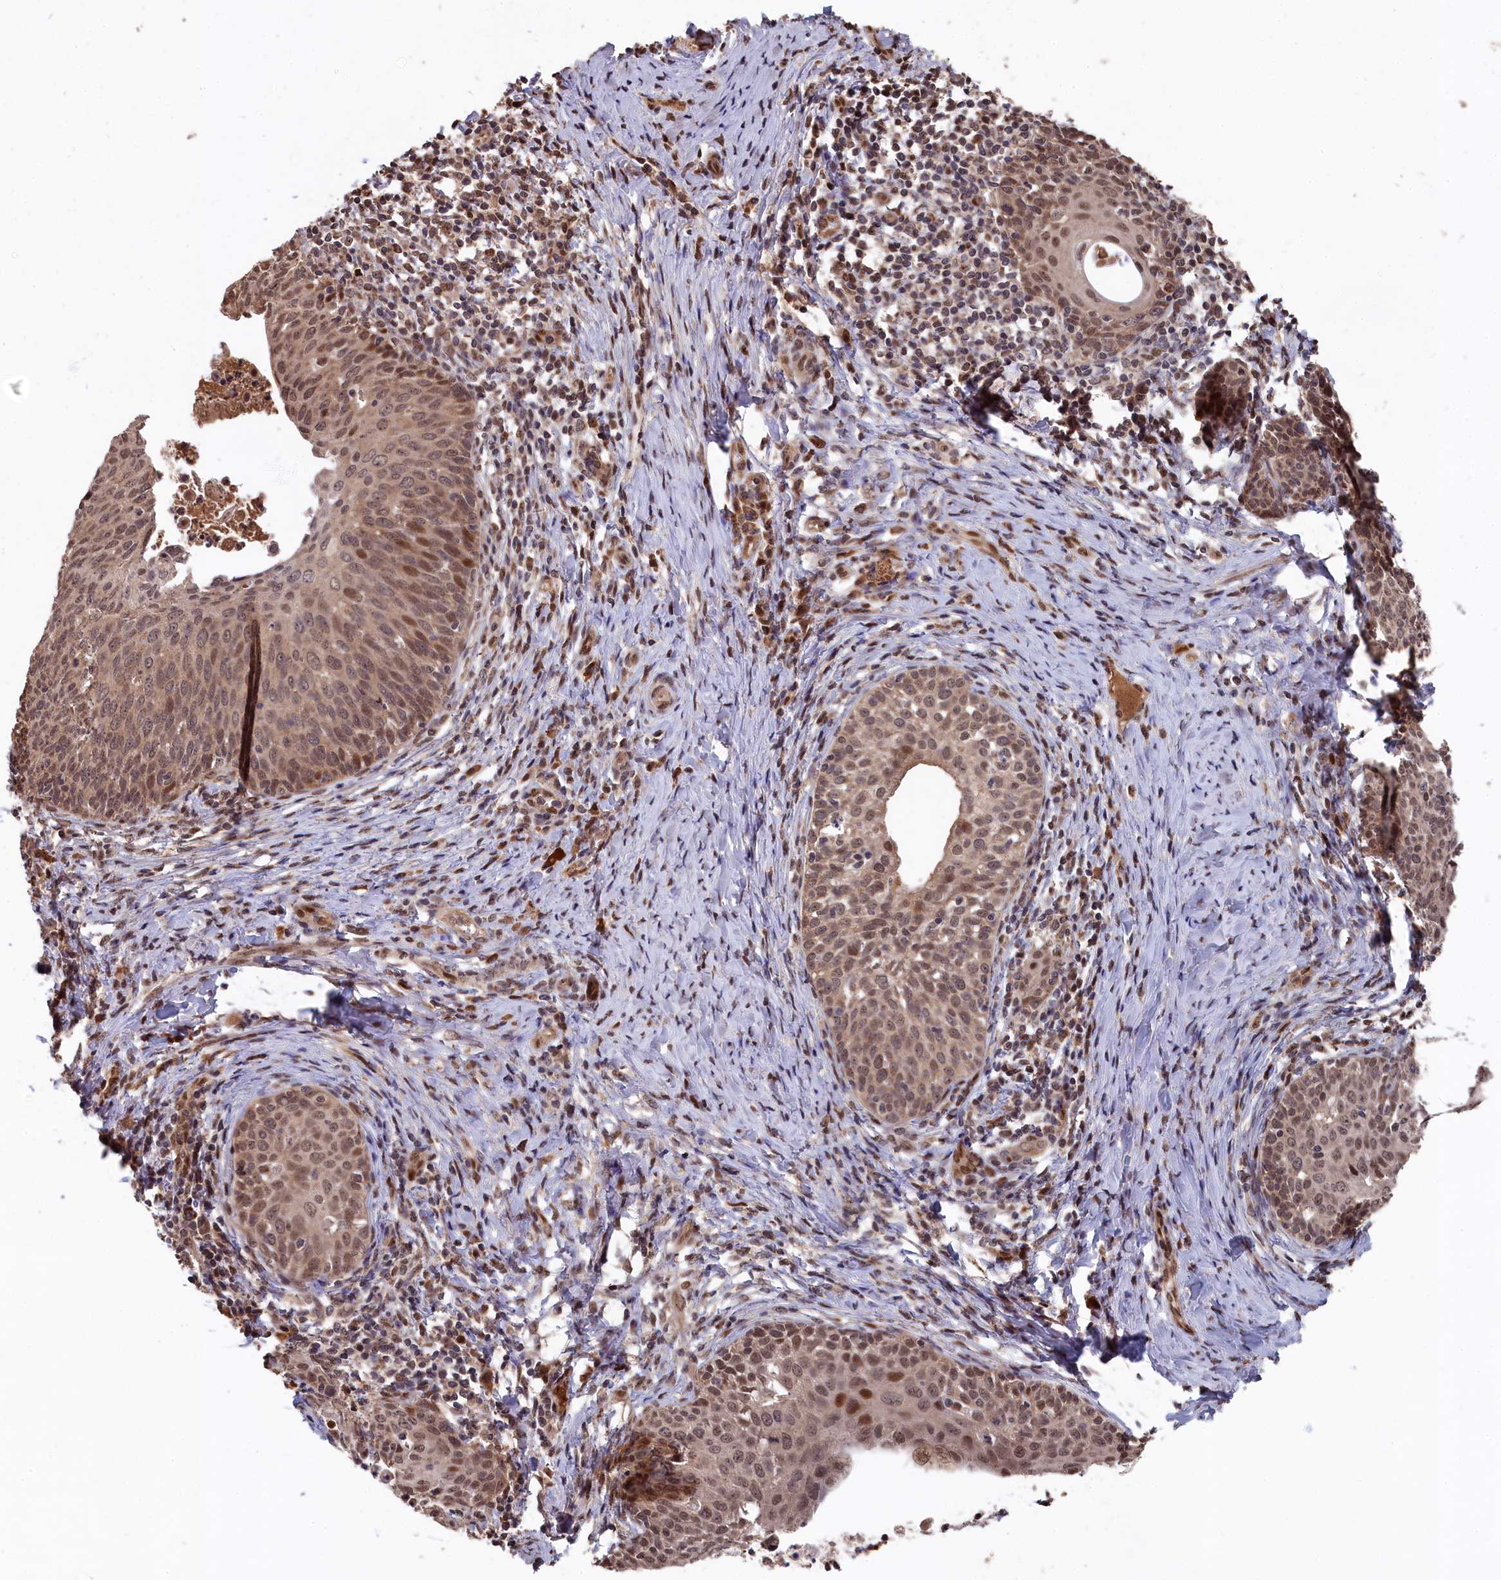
{"staining": {"intensity": "moderate", "quantity": ">75%", "location": "cytoplasmic/membranous,nuclear"}, "tissue": "cervical cancer", "cell_type": "Tumor cells", "image_type": "cancer", "snomed": [{"axis": "morphology", "description": "Squamous cell carcinoma, NOS"}, {"axis": "topography", "description": "Cervix"}], "caption": "A micrograph showing moderate cytoplasmic/membranous and nuclear staining in about >75% of tumor cells in cervical squamous cell carcinoma, as visualized by brown immunohistochemical staining.", "gene": "CLPX", "patient": {"sex": "female", "age": 52}}